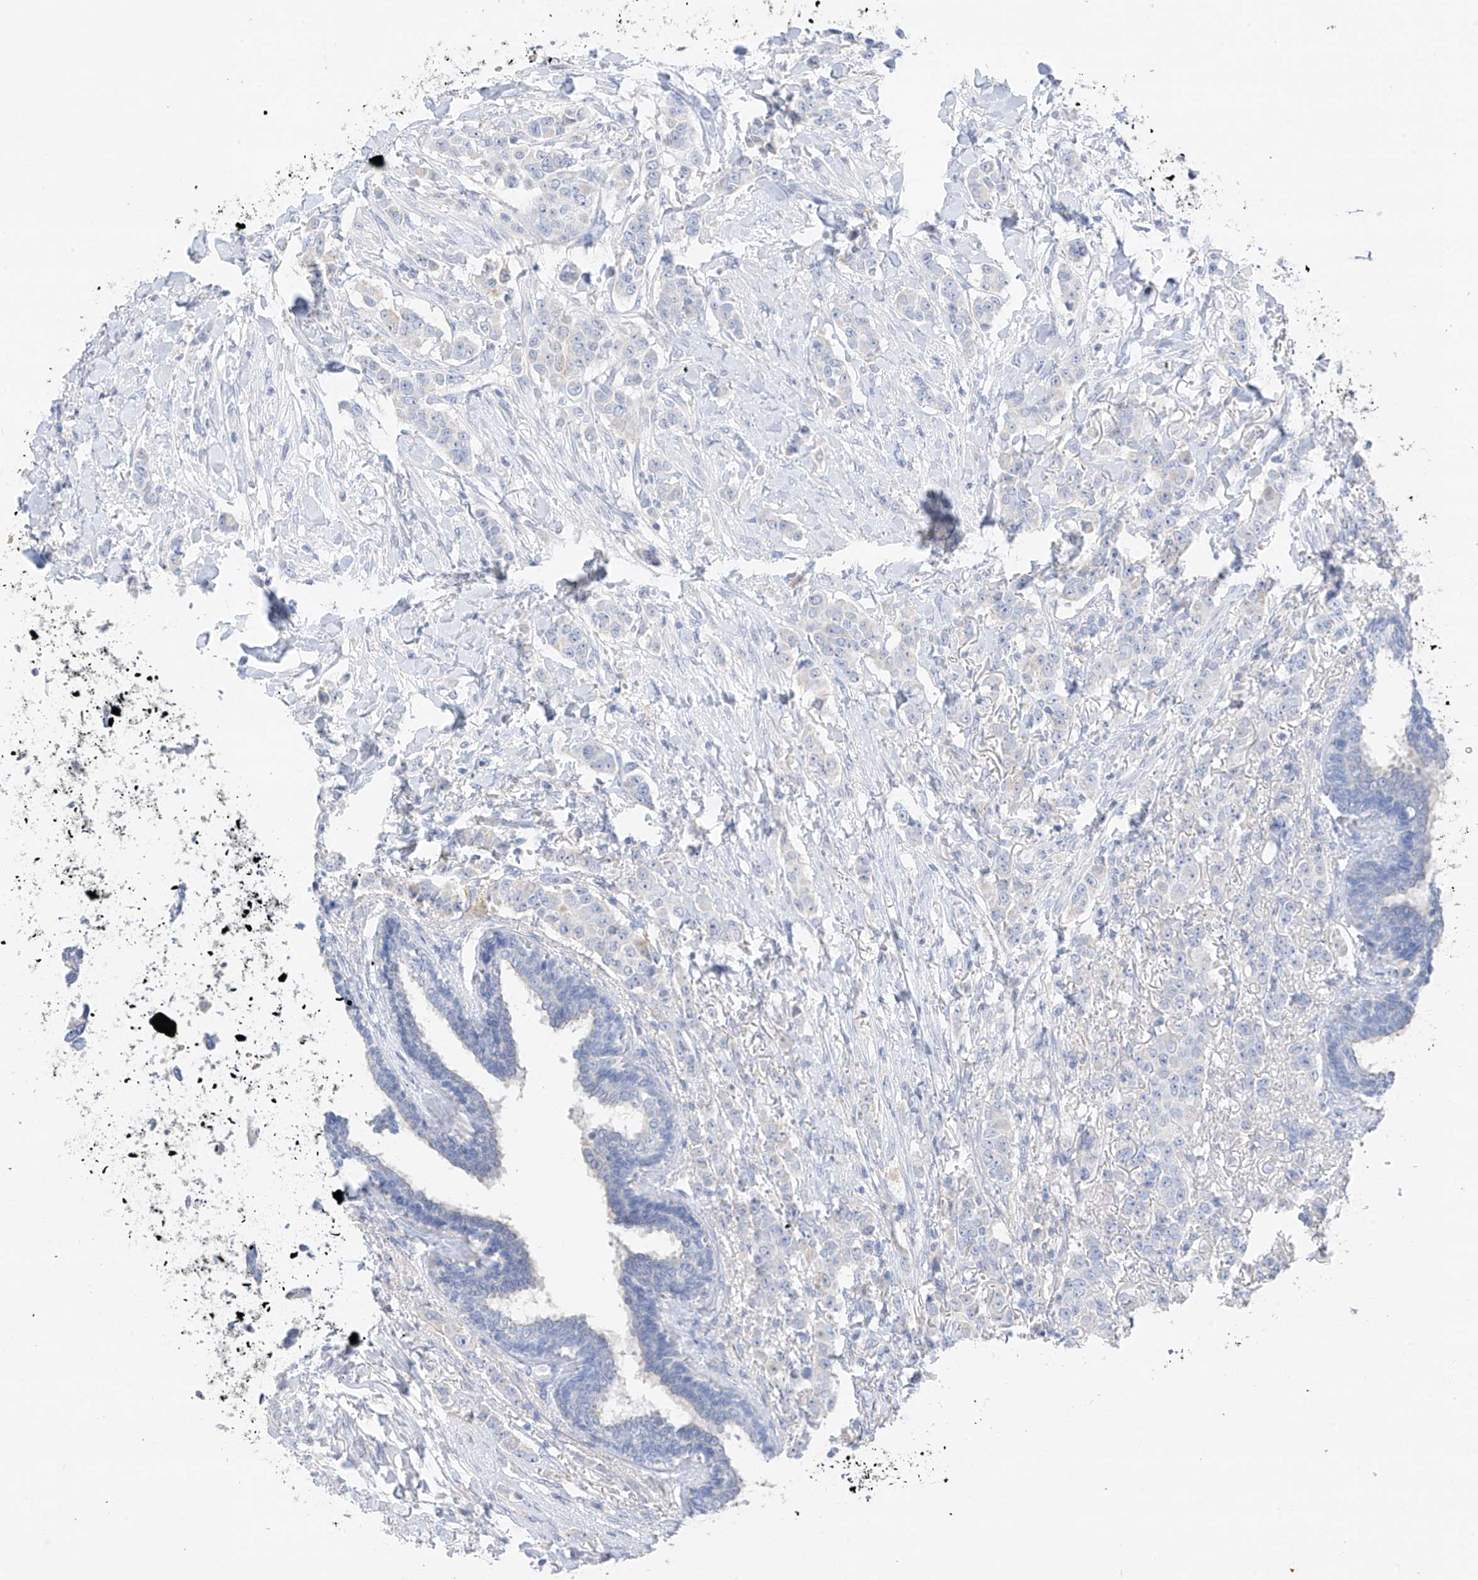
{"staining": {"intensity": "negative", "quantity": "none", "location": "none"}, "tissue": "breast cancer", "cell_type": "Tumor cells", "image_type": "cancer", "snomed": [{"axis": "morphology", "description": "Duct carcinoma"}, {"axis": "topography", "description": "Breast"}], "caption": "High power microscopy micrograph of an IHC image of invasive ductal carcinoma (breast), revealing no significant staining in tumor cells.", "gene": "CAPN13", "patient": {"sex": "female", "age": 40}}